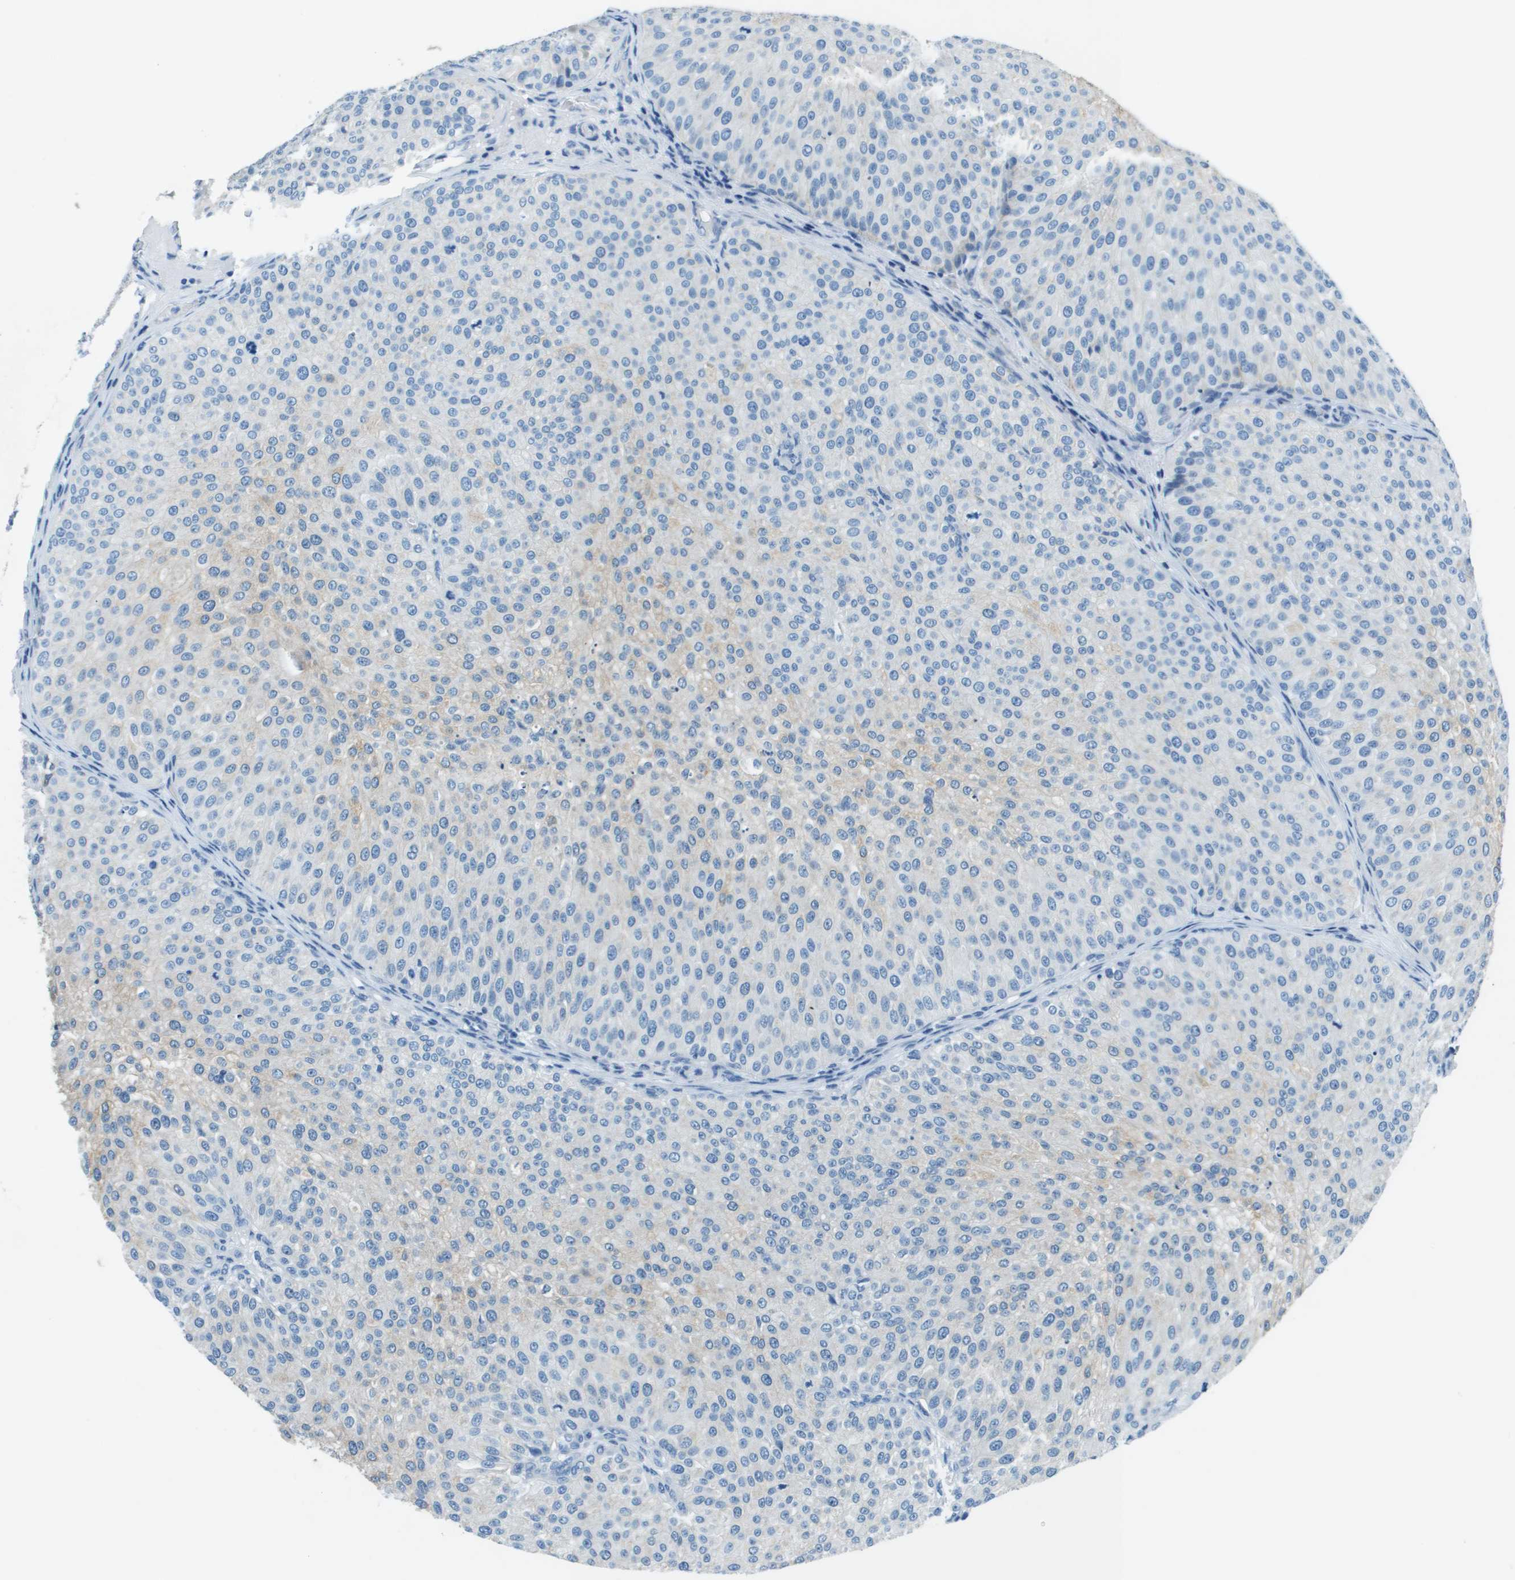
{"staining": {"intensity": "negative", "quantity": "none", "location": "none"}, "tissue": "urothelial cancer", "cell_type": "Tumor cells", "image_type": "cancer", "snomed": [{"axis": "morphology", "description": "Urothelial carcinoma, Low grade"}, {"axis": "topography", "description": "Smooth muscle"}, {"axis": "topography", "description": "Urinary bladder"}], "caption": "Protein analysis of low-grade urothelial carcinoma displays no significant positivity in tumor cells.", "gene": "SLC16A10", "patient": {"sex": "male", "age": 60}}